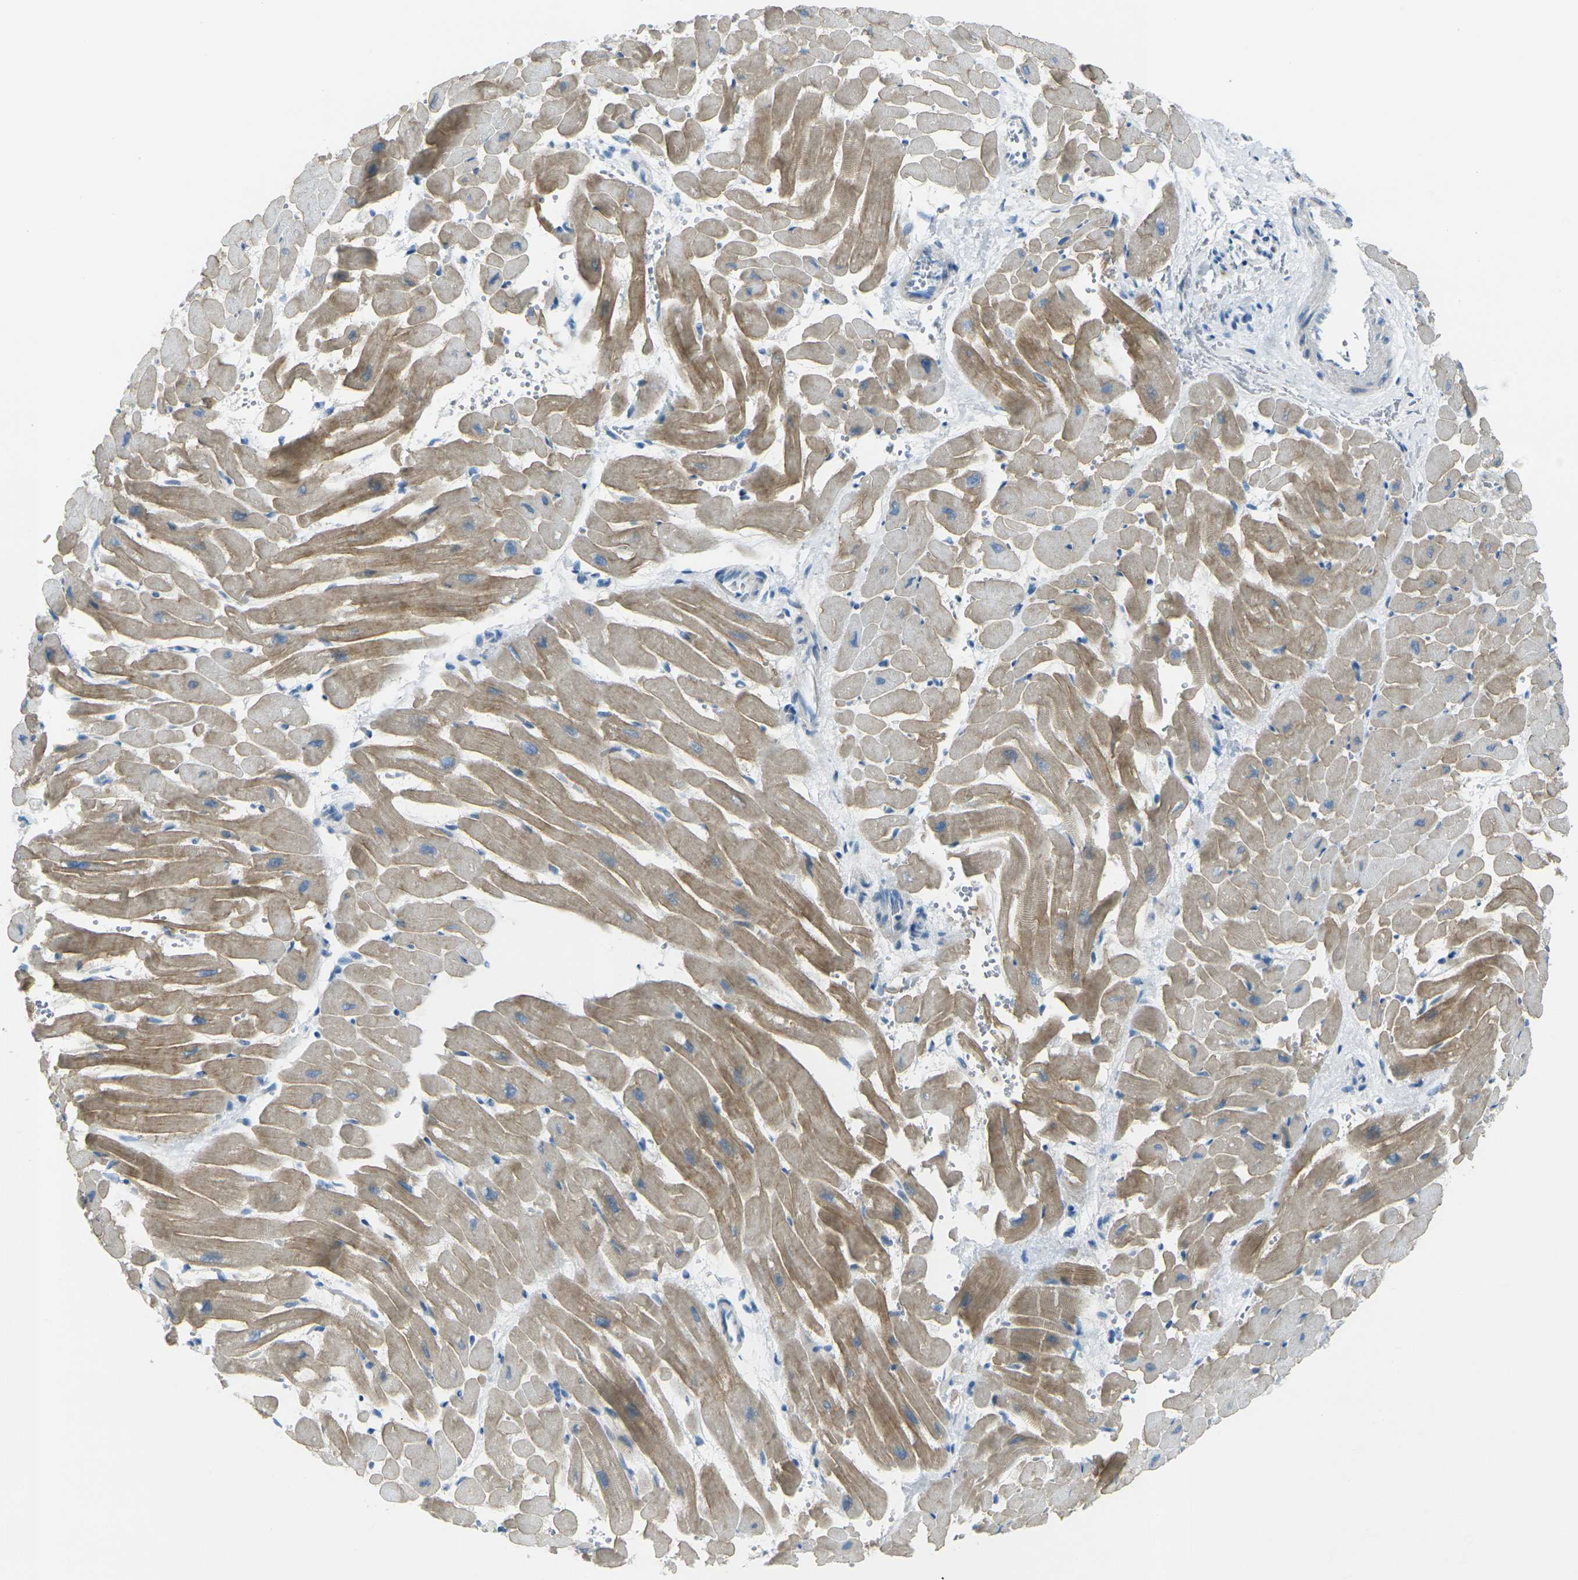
{"staining": {"intensity": "moderate", "quantity": "25%-75%", "location": "cytoplasmic/membranous"}, "tissue": "heart muscle", "cell_type": "Cardiomyocytes", "image_type": "normal", "snomed": [{"axis": "morphology", "description": "Normal tissue, NOS"}, {"axis": "topography", "description": "Heart"}], "caption": "Moderate cytoplasmic/membranous protein expression is appreciated in approximately 25%-75% of cardiomyocytes in heart muscle.", "gene": "ANKRD46", "patient": {"sex": "male", "age": 45}}